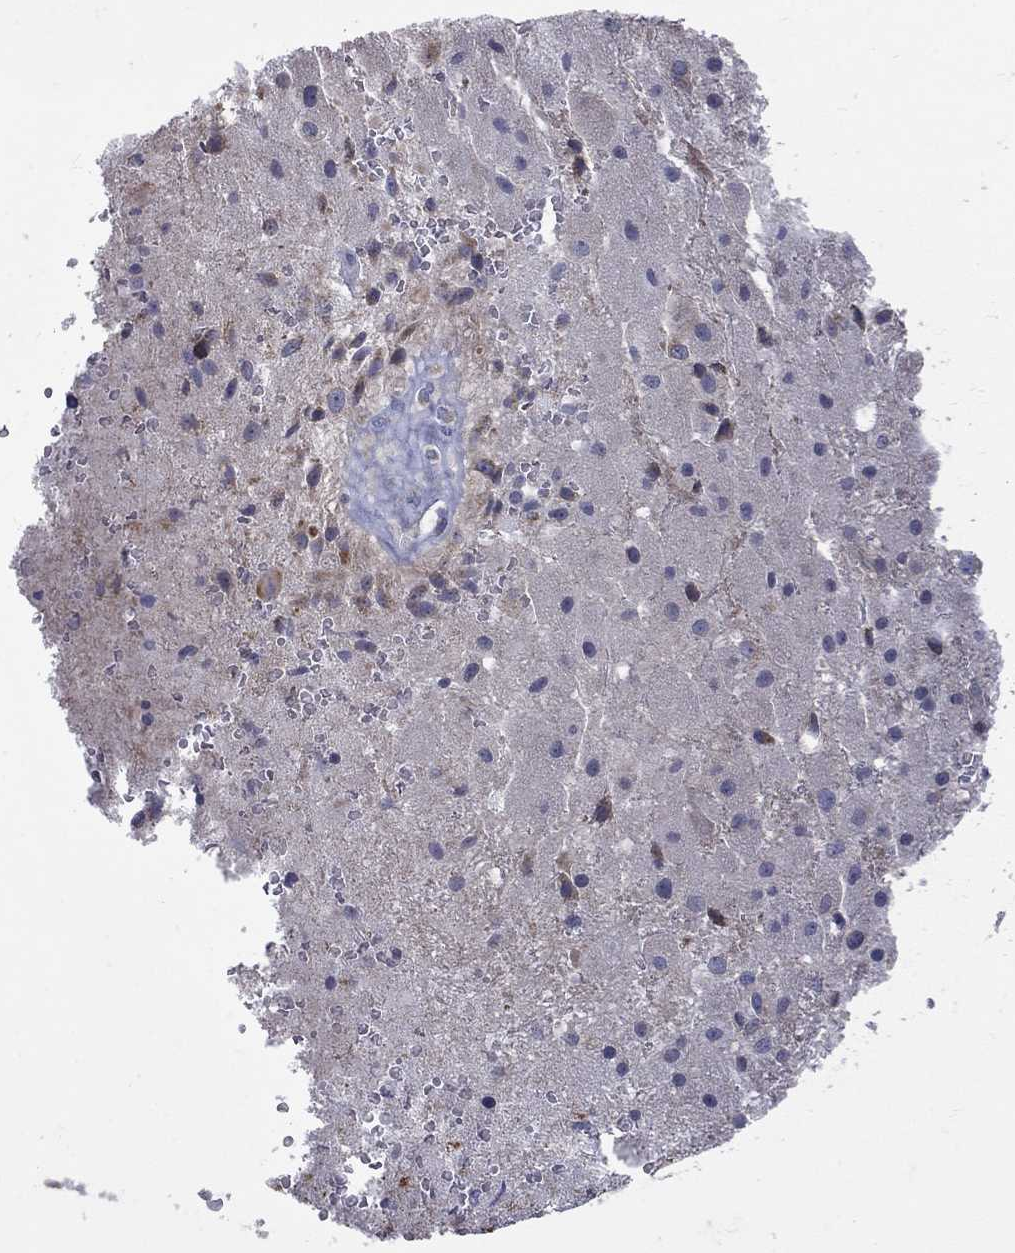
{"staining": {"intensity": "negative", "quantity": "none", "location": "none"}, "tissue": "cerebral cortex", "cell_type": "Endothelial cells", "image_type": "normal", "snomed": [{"axis": "morphology", "description": "Normal tissue, NOS"}, {"axis": "morphology", "description": "Glioma, malignant, High grade"}, {"axis": "topography", "description": "Cerebral cortex"}], "caption": "This is an IHC photomicrograph of unremarkable cerebral cortex. There is no positivity in endothelial cells.", "gene": "SH2B1", "patient": {"sex": "male", "age": 77}}